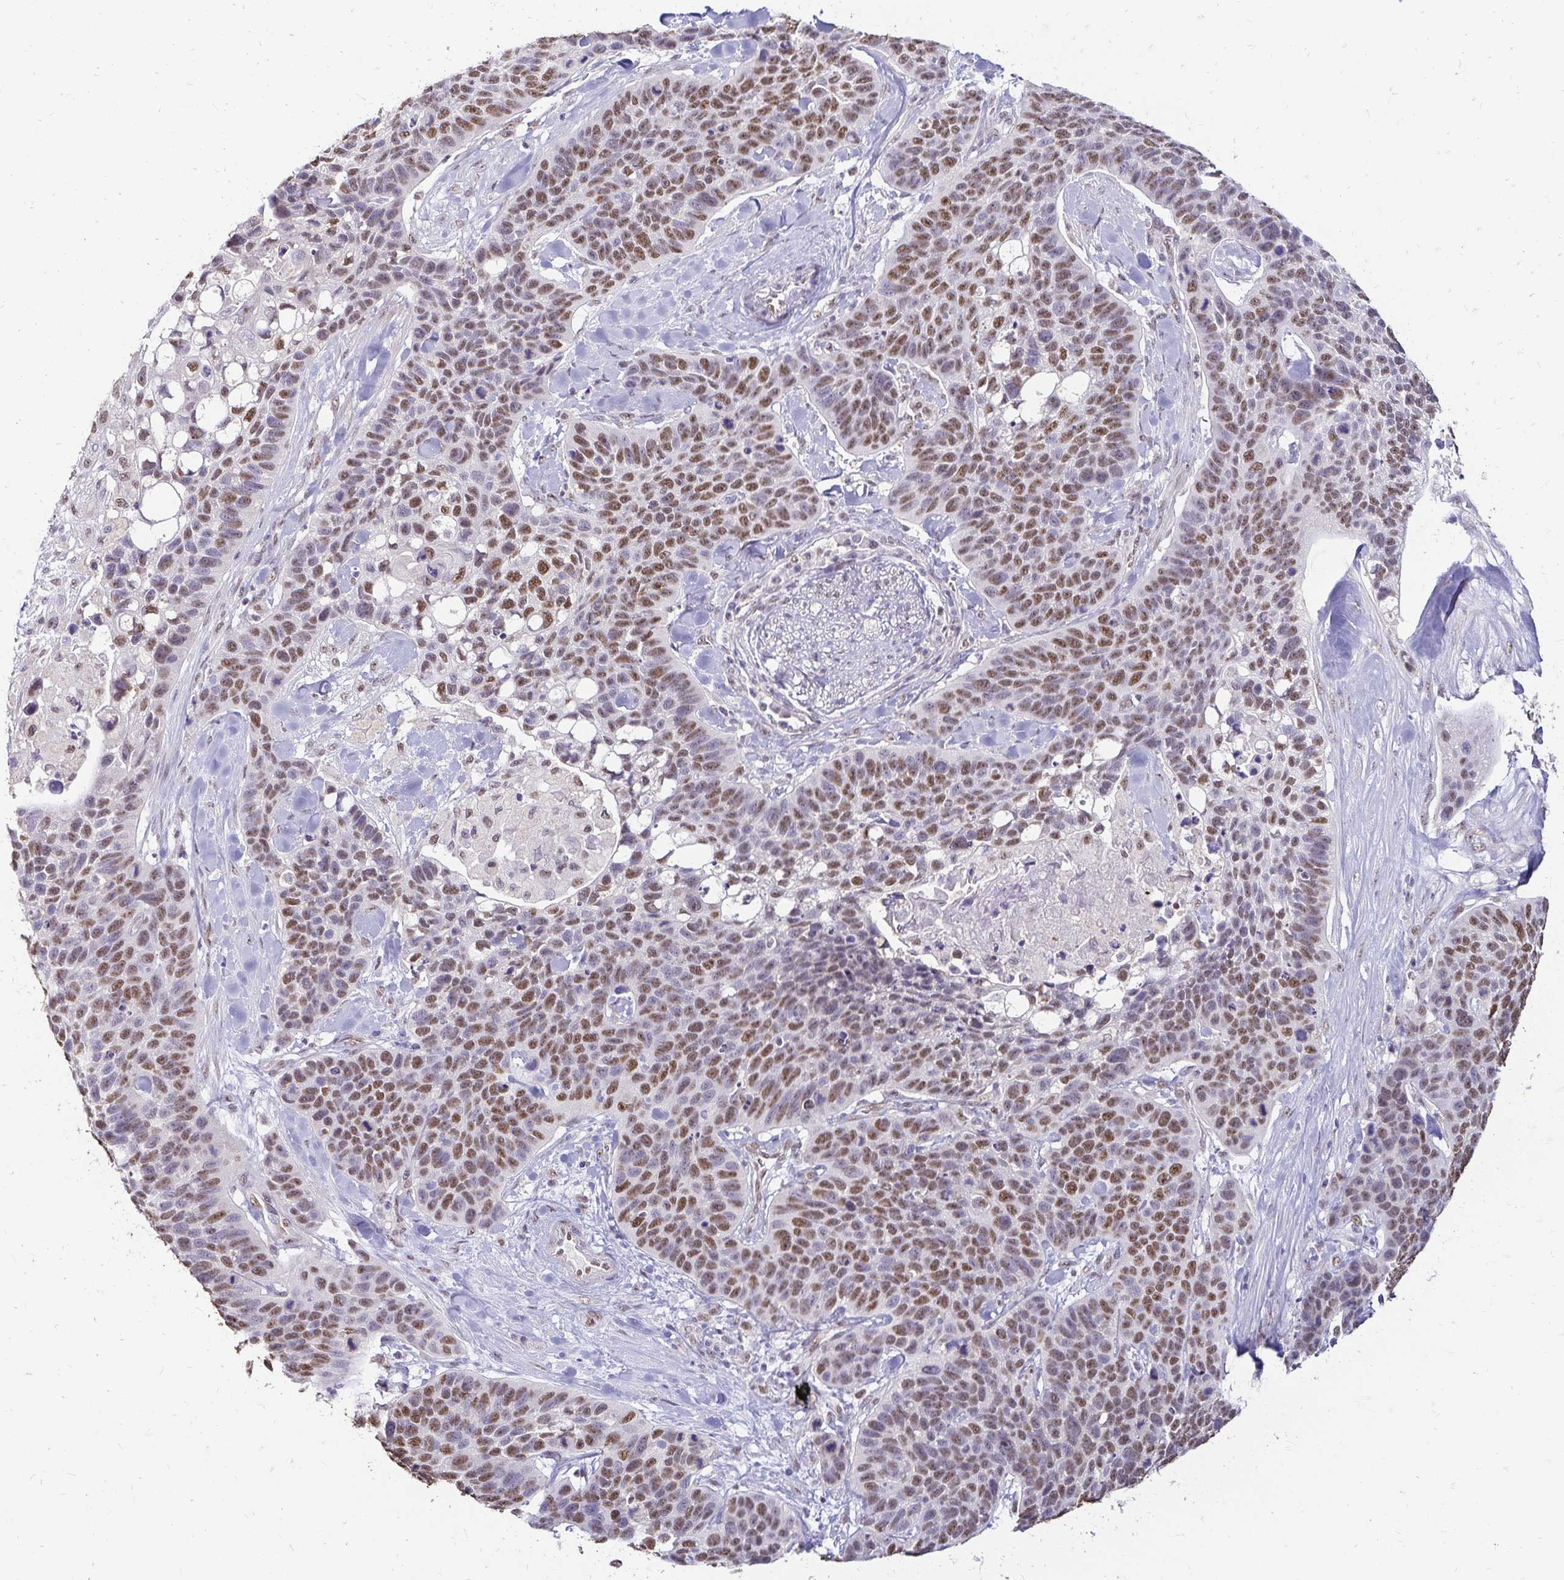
{"staining": {"intensity": "moderate", "quantity": "25%-75%", "location": "nuclear"}, "tissue": "lung cancer", "cell_type": "Tumor cells", "image_type": "cancer", "snomed": [{"axis": "morphology", "description": "Squamous cell carcinoma, NOS"}, {"axis": "topography", "description": "Lung"}], "caption": "DAB (3,3'-diaminobenzidine) immunohistochemical staining of human lung cancer (squamous cell carcinoma) reveals moderate nuclear protein expression in about 25%-75% of tumor cells.", "gene": "RIMS4", "patient": {"sex": "male", "age": 62}}